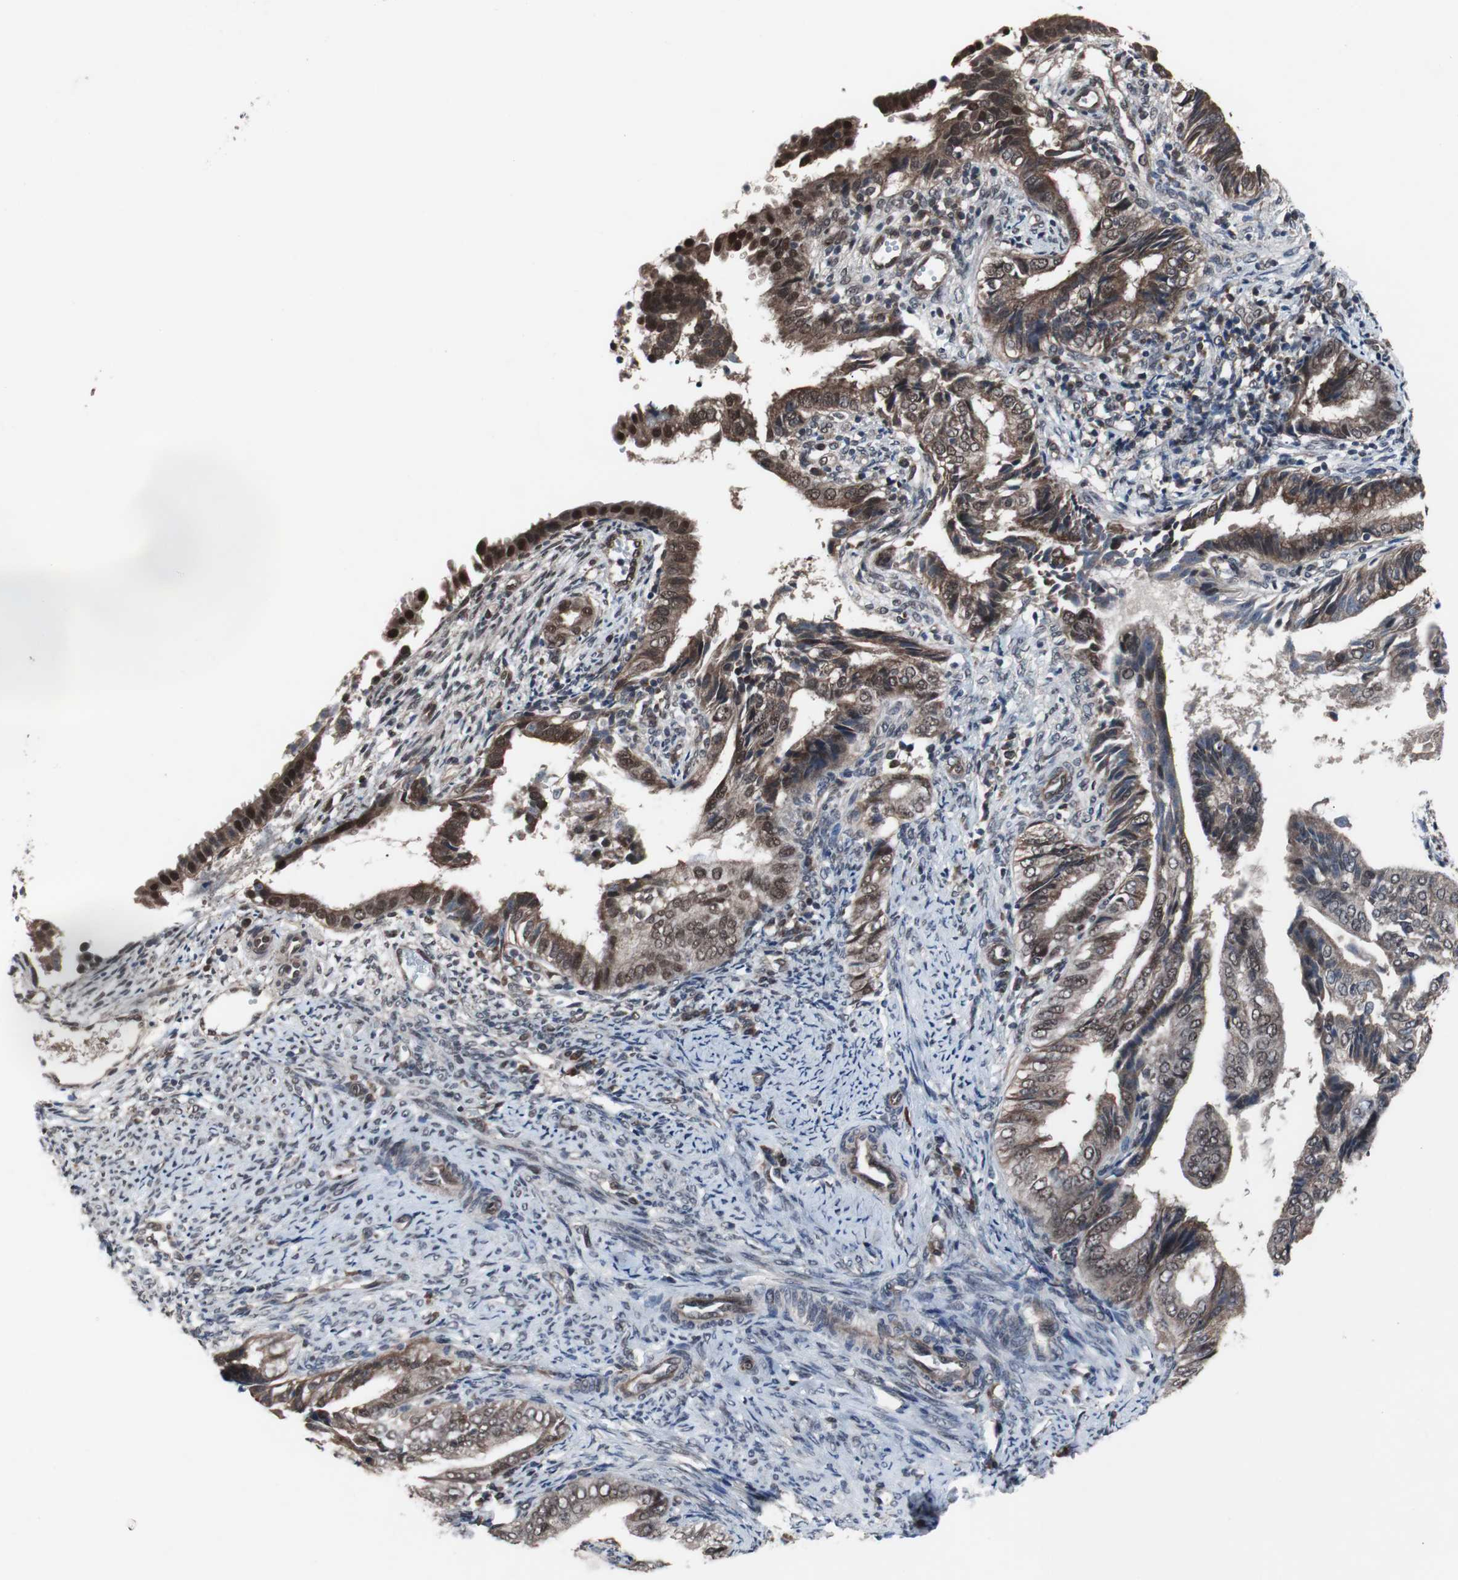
{"staining": {"intensity": "strong", "quantity": "25%-75%", "location": "cytoplasmic/membranous,nuclear"}, "tissue": "endometrial cancer", "cell_type": "Tumor cells", "image_type": "cancer", "snomed": [{"axis": "morphology", "description": "Adenocarcinoma, NOS"}, {"axis": "topography", "description": "Endometrium"}], "caption": "About 25%-75% of tumor cells in human adenocarcinoma (endometrial) show strong cytoplasmic/membranous and nuclear protein staining as visualized by brown immunohistochemical staining.", "gene": "GTF2F2", "patient": {"sex": "female", "age": 58}}